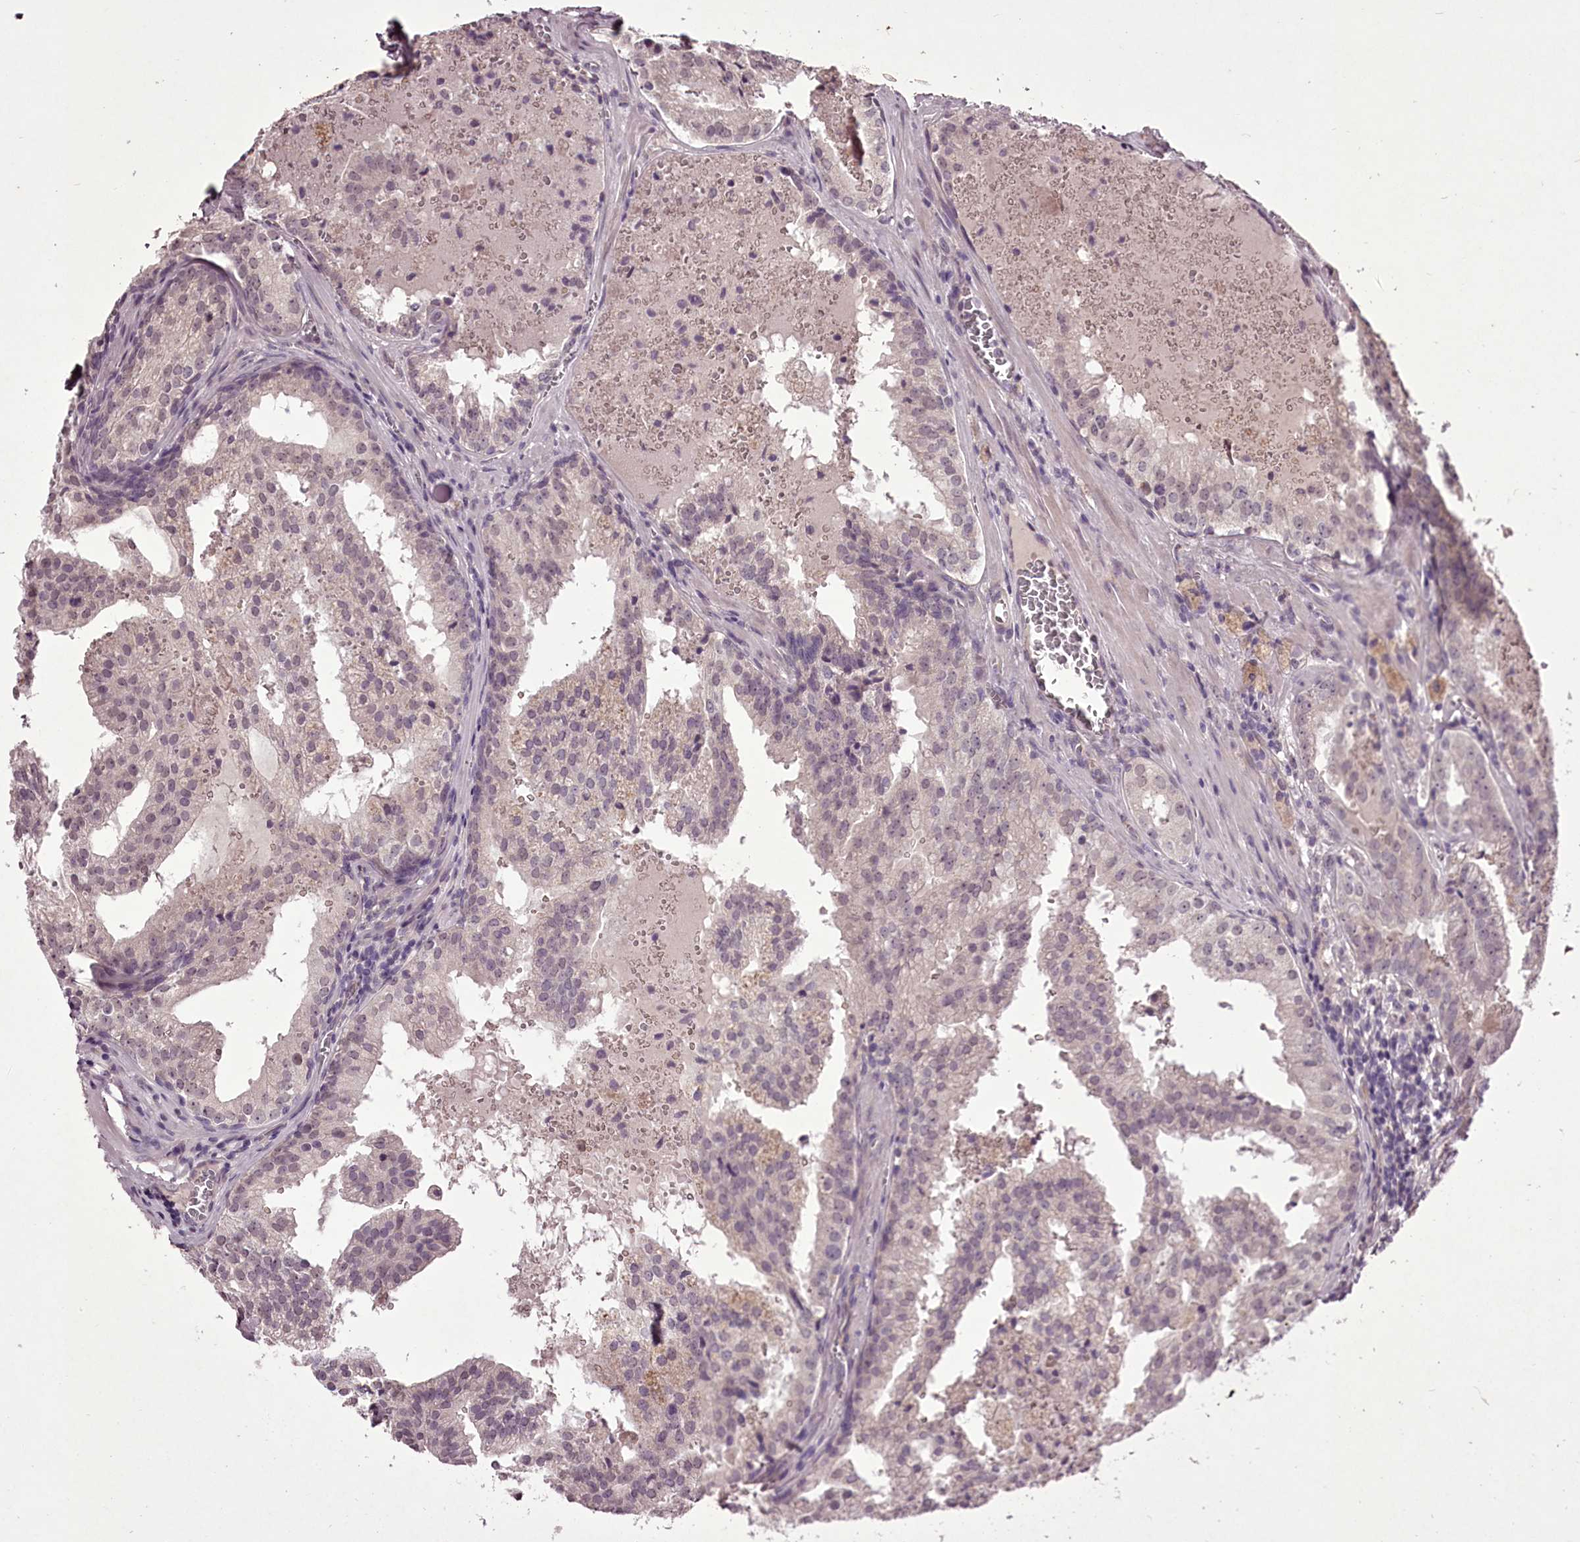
{"staining": {"intensity": "negative", "quantity": "none", "location": "none"}, "tissue": "prostate cancer", "cell_type": "Tumor cells", "image_type": "cancer", "snomed": [{"axis": "morphology", "description": "Adenocarcinoma, High grade"}, {"axis": "topography", "description": "Prostate"}], "caption": "The immunohistochemistry (IHC) micrograph has no significant staining in tumor cells of prostate cancer tissue.", "gene": "C1orf56", "patient": {"sex": "male", "age": 68}}